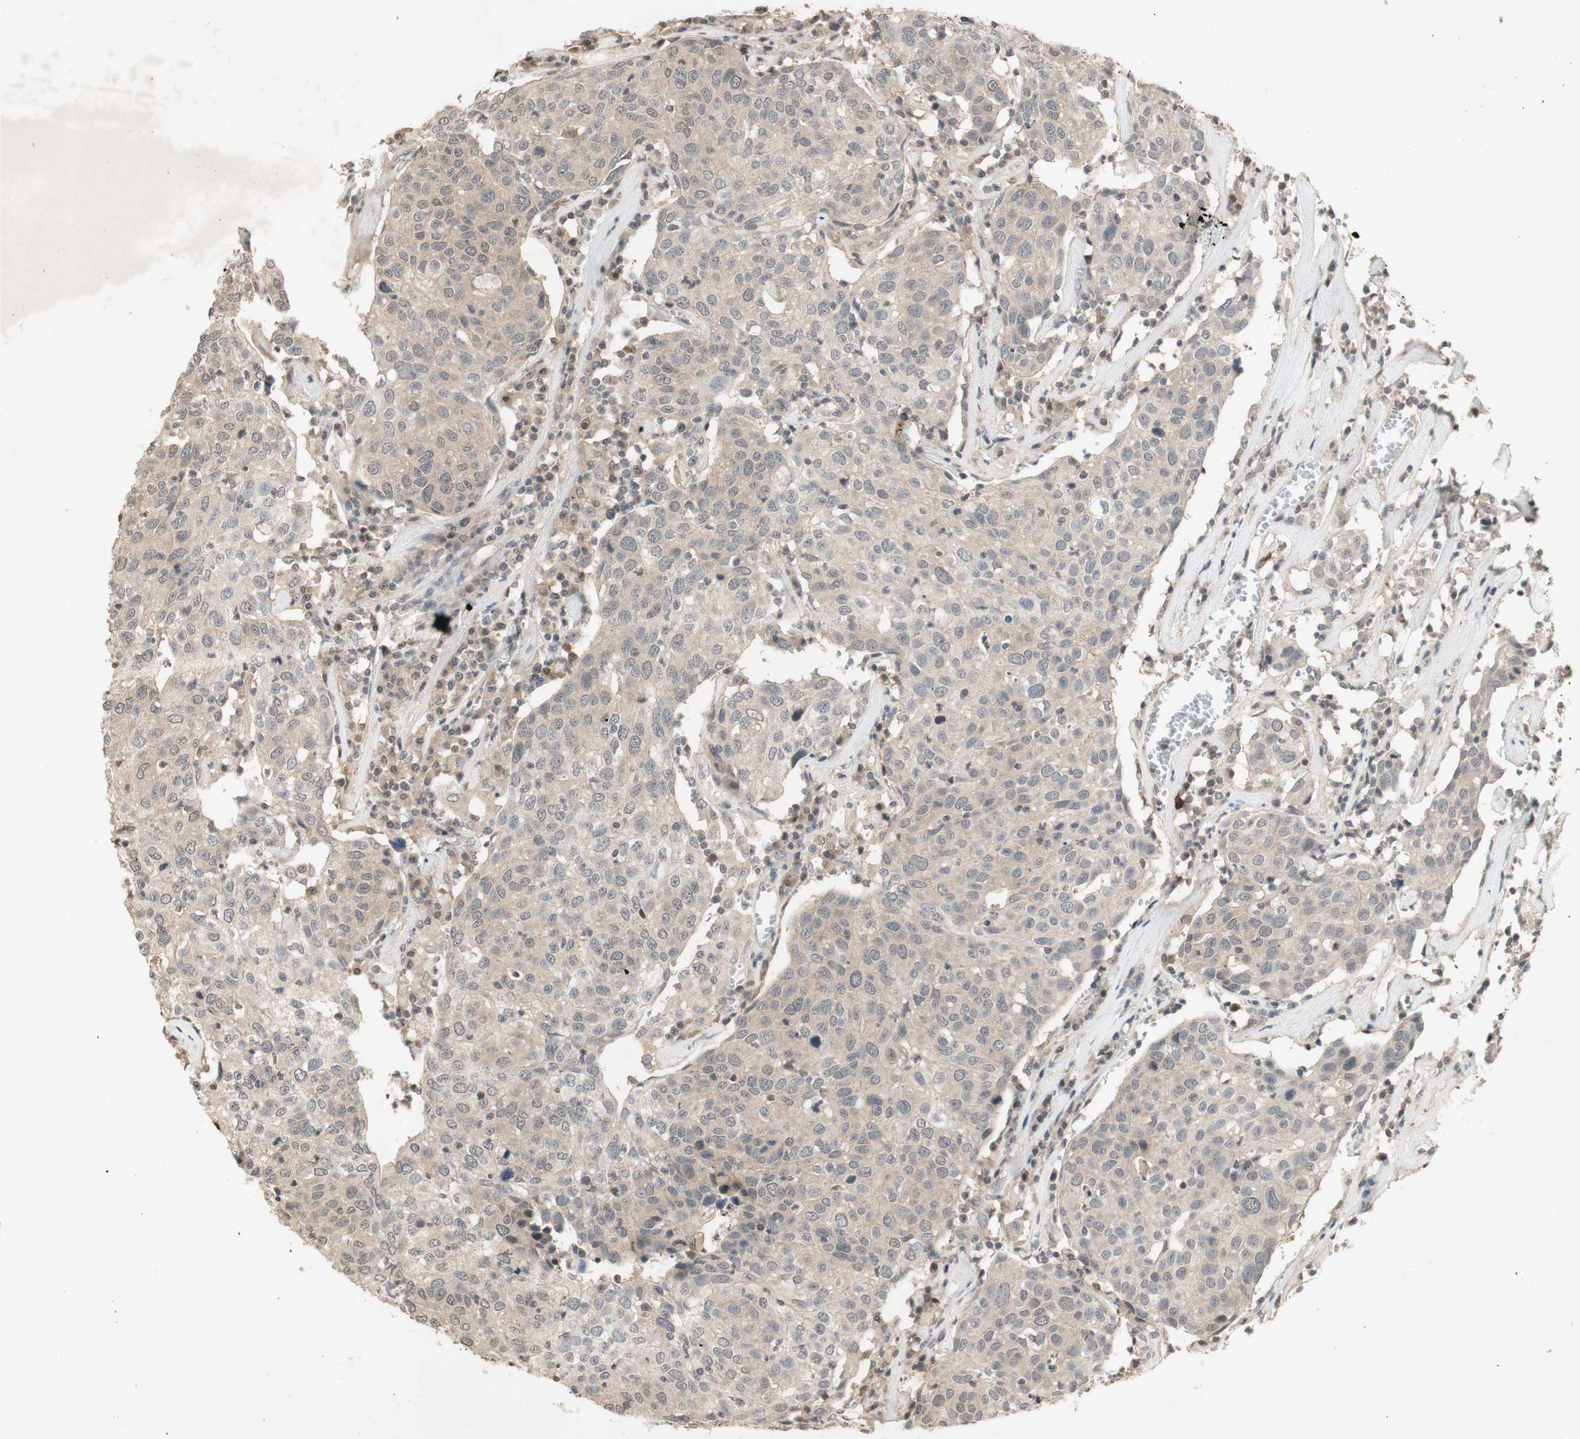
{"staining": {"intensity": "weak", "quantity": ">75%", "location": "cytoplasmic/membranous"}, "tissue": "head and neck cancer", "cell_type": "Tumor cells", "image_type": "cancer", "snomed": [{"axis": "morphology", "description": "Adenocarcinoma, NOS"}, {"axis": "topography", "description": "Salivary gland"}, {"axis": "topography", "description": "Head-Neck"}], "caption": "An immunohistochemistry image of neoplastic tissue is shown. Protein staining in brown shows weak cytoplasmic/membranous positivity in head and neck cancer within tumor cells.", "gene": "GLI1", "patient": {"sex": "female", "age": 65}}